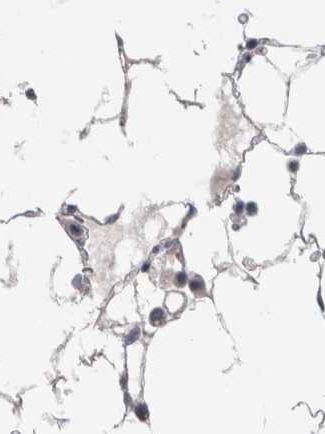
{"staining": {"intensity": "moderate", "quantity": "<25%", "location": "cytoplasmic/membranous"}, "tissue": "bone marrow", "cell_type": "Hematopoietic cells", "image_type": "normal", "snomed": [{"axis": "morphology", "description": "Normal tissue, NOS"}, {"axis": "topography", "description": "Bone marrow"}], "caption": "Unremarkable bone marrow reveals moderate cytoplasmic/membranous expression in approximately <25% of hematopoietic cells, visualized by immunohistochemistry.", "gene": "PRRG4", "patient": {"sex": "male", "age": 70}}